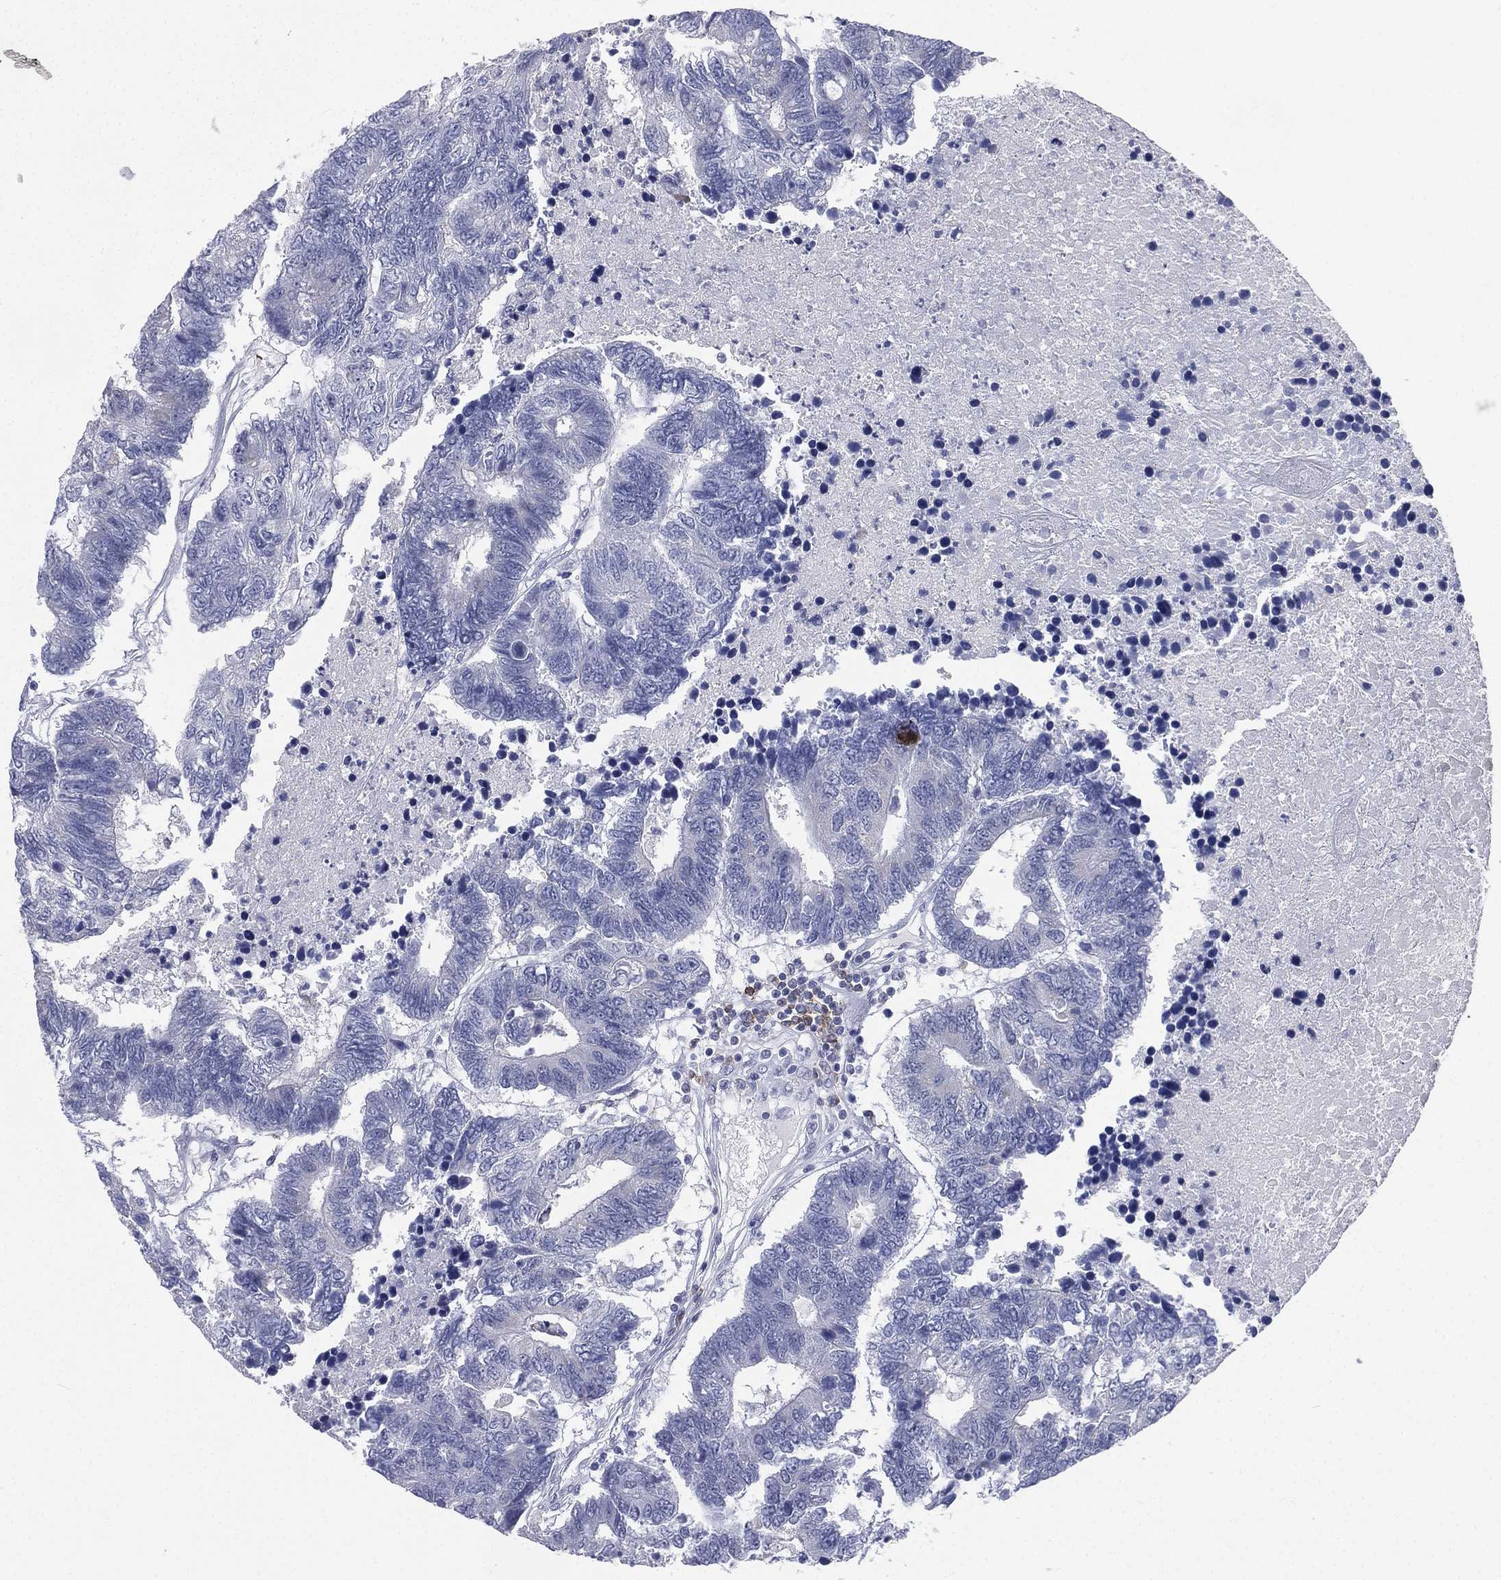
{"staining": {"intensity": "negative", "quantity": "none", "location": "none"}, "tissue": "colorectal cancer", "cell_type": "Tumor cells", "image_type": "cancer", "snomed": [{"axis": "morphology", "description": "Adenocarcinoma, NOS"}, {"axis": "topography", "description": "Colon"}], "caption": "Immunohistochemistry (IHC) of adenocarcinoma (colorectal) displays no positivity in tumor cells.", "gene": "CD22", "patient": {"sex": "female", "age": 48}}